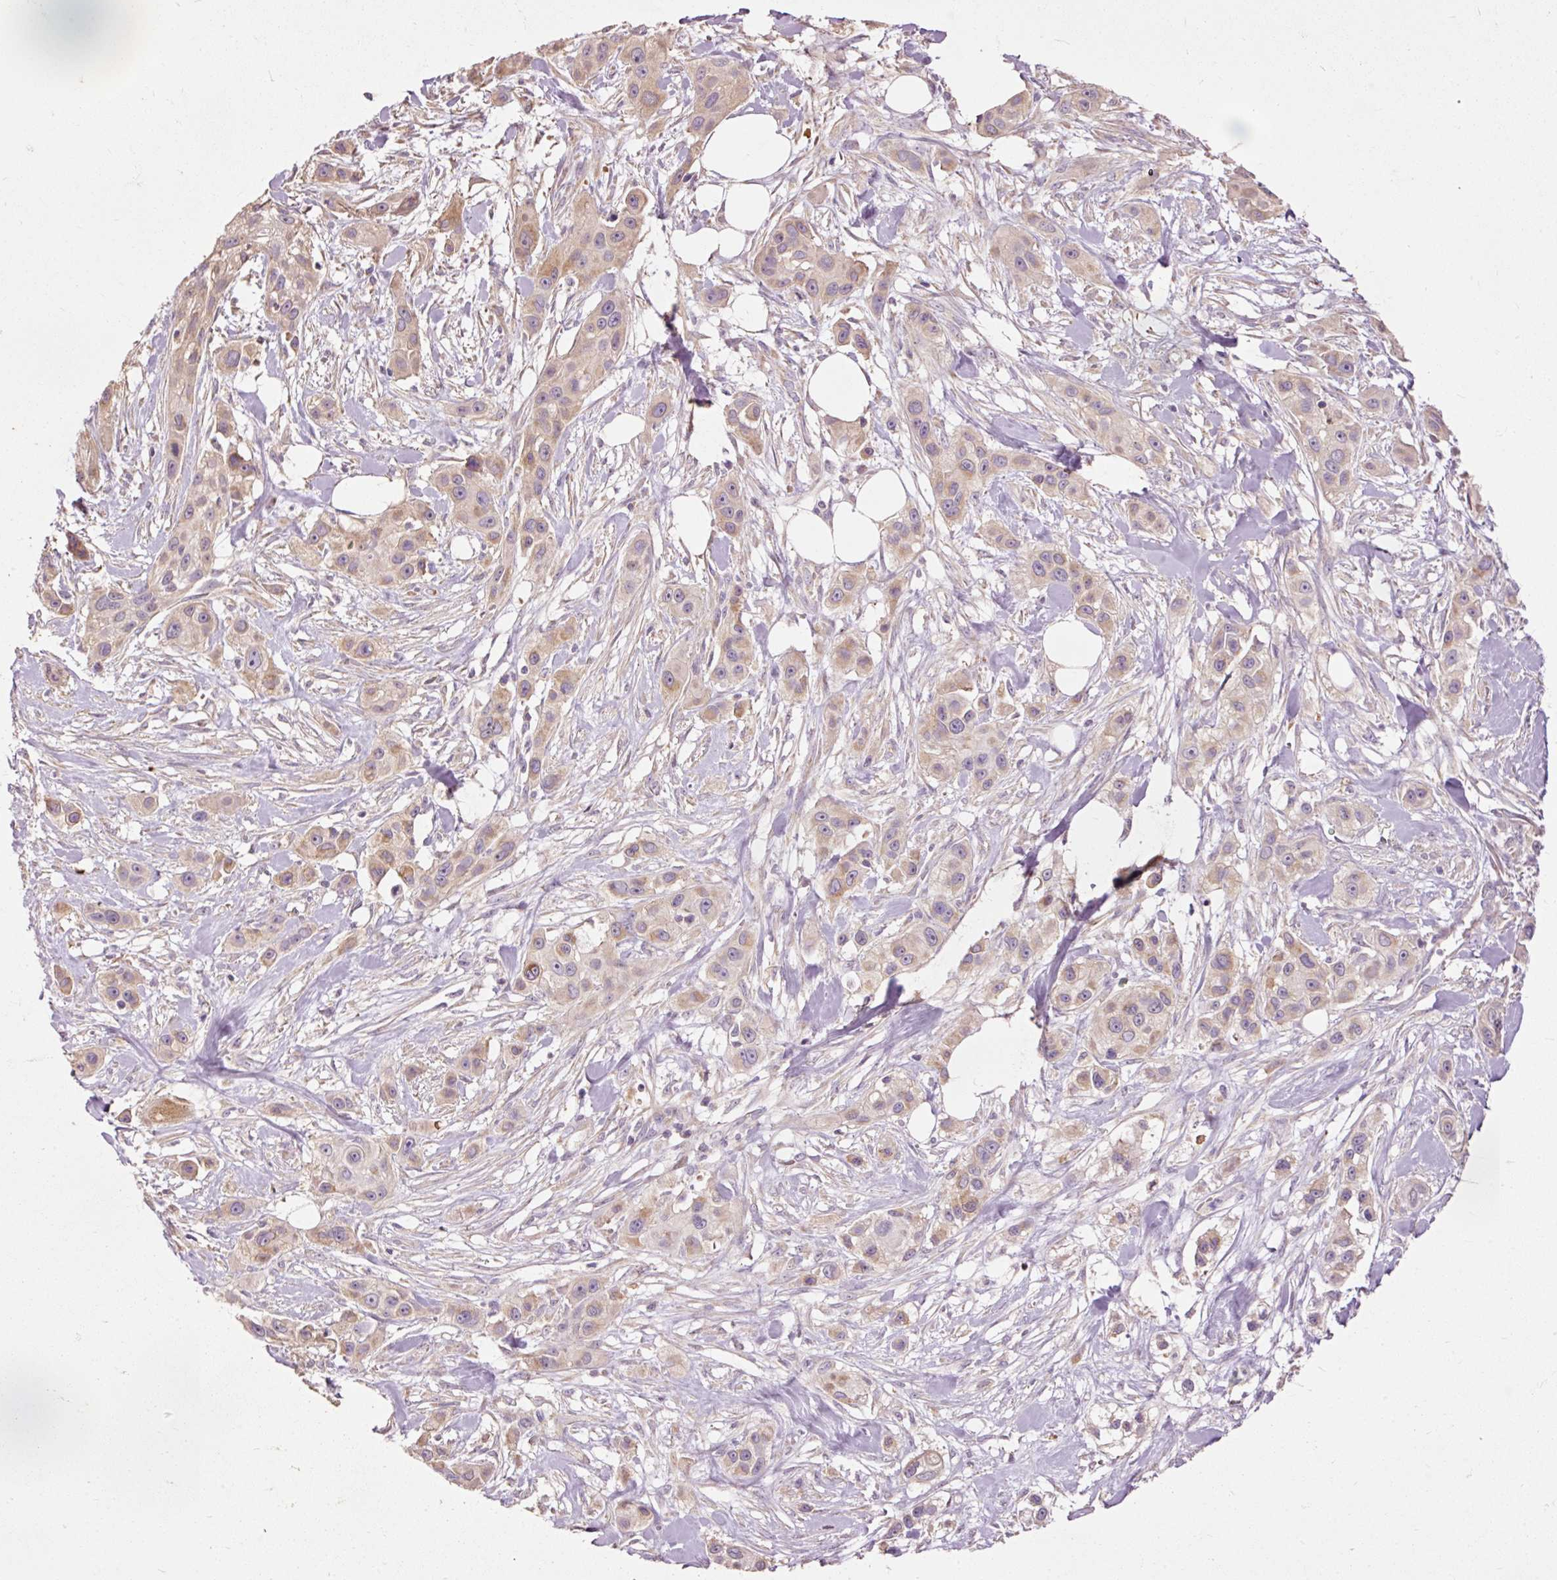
{"staining": {"intensity": "weak", "quantity": "25%-75%", "location": "cytoplasmic/membranous"}, "tissue": "skin cancer", "cell_type": "Tumor cells", "image_type": "cancer", "snomed": [{"axis": "morphology", "description": "Squamous cell carcinoma, NOS"}, {"axis": "topography", "description": "Skin"}], "caption": "IHC (DAB (3,3'-diaminobenzidine)) staining of human skin cancer (squamous cell carcinoma) reveals weak cytoplasmic/membranous protein staining in about 25%-75% of tumor cells. (Brightfield microscopy of DAB IHC at high magnification).", "gene": "PRDX5", "patient": {"sex": "male", "age": 63}}